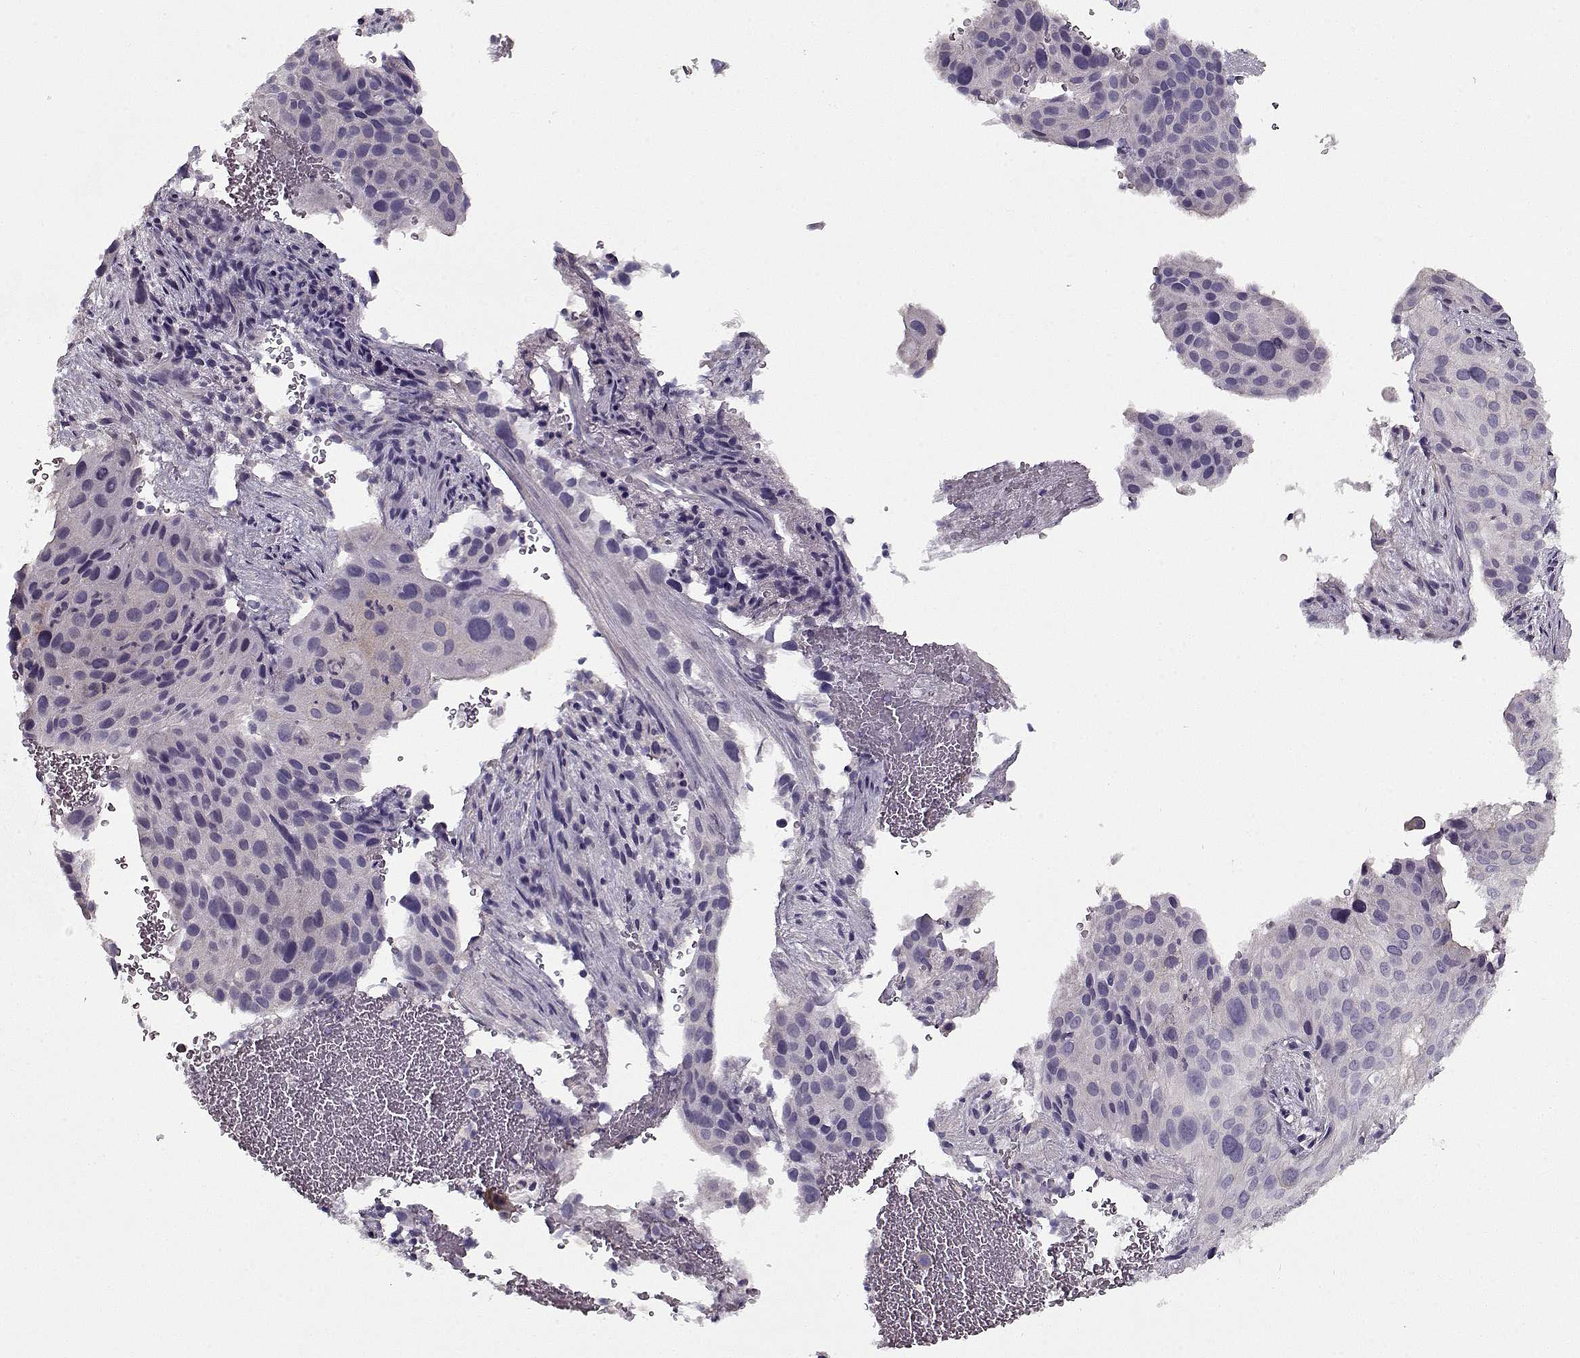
{"staining": {"intensity": "negative", "quantity": "none", "location": "none"}, "tissue": "cervical cancer", "cell_type": "Tumor cells", "image_type": "cancer", "snomed": [{"axis": "morphology", "description": "Squamous cell carcinoma, NOS"}, {"axis": "topography", "description": "Cervix"}], "caption": "This image is of cervical squamous cell carcinoma stained with IHC to label a protein in brown with the nuclei are counter-stained blue. There is no staining in tumor cells.", "gene": "CCDC136", "patient": {"sex": "female", "age": 38}}